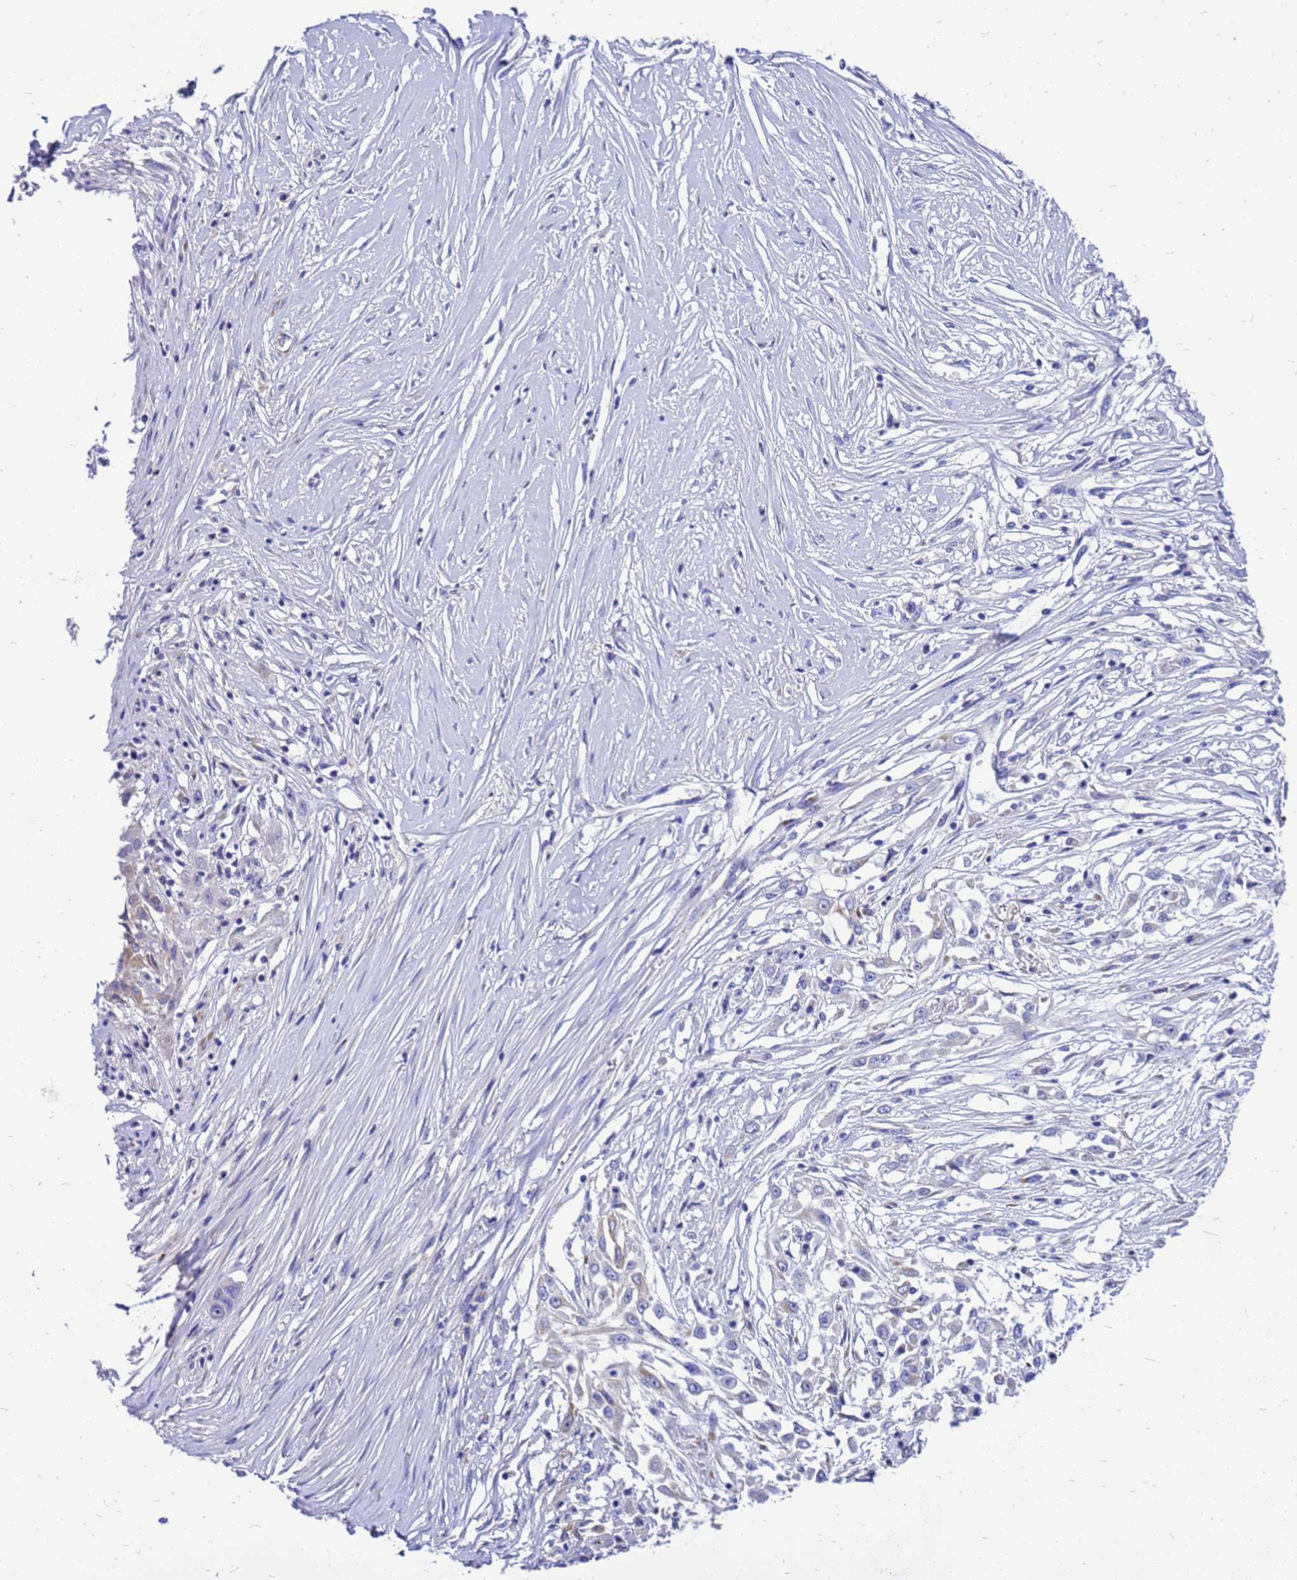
{"staining": {"intensity": "weak", "quantity": "<25%", "location": "cytoplasmic/membranous"}, "tissue": "skin cancer", "cell_type": "Tumor cells", "image_type": "cancer", "snomed": [{"axis": "morphology", "description": "Squamous cell carcinoma, NOS"}, {"axis": "morphology", "description": "Squamous cell carcinoma, metastatic, NOS"}, {"axis": "topography", "description": "Skin"}, {"axis": "topography", "description": "Lymph node"}], "caption": "An immunohistochemistry histopathology image of metastatic squamous cell carcinoma (skin) is shown. There is no staining in tumor cells of metastatic squamous cell carcinoma (skin).", "gene": "OR52E2", "patient": {"sex": "male", "age": 75}}